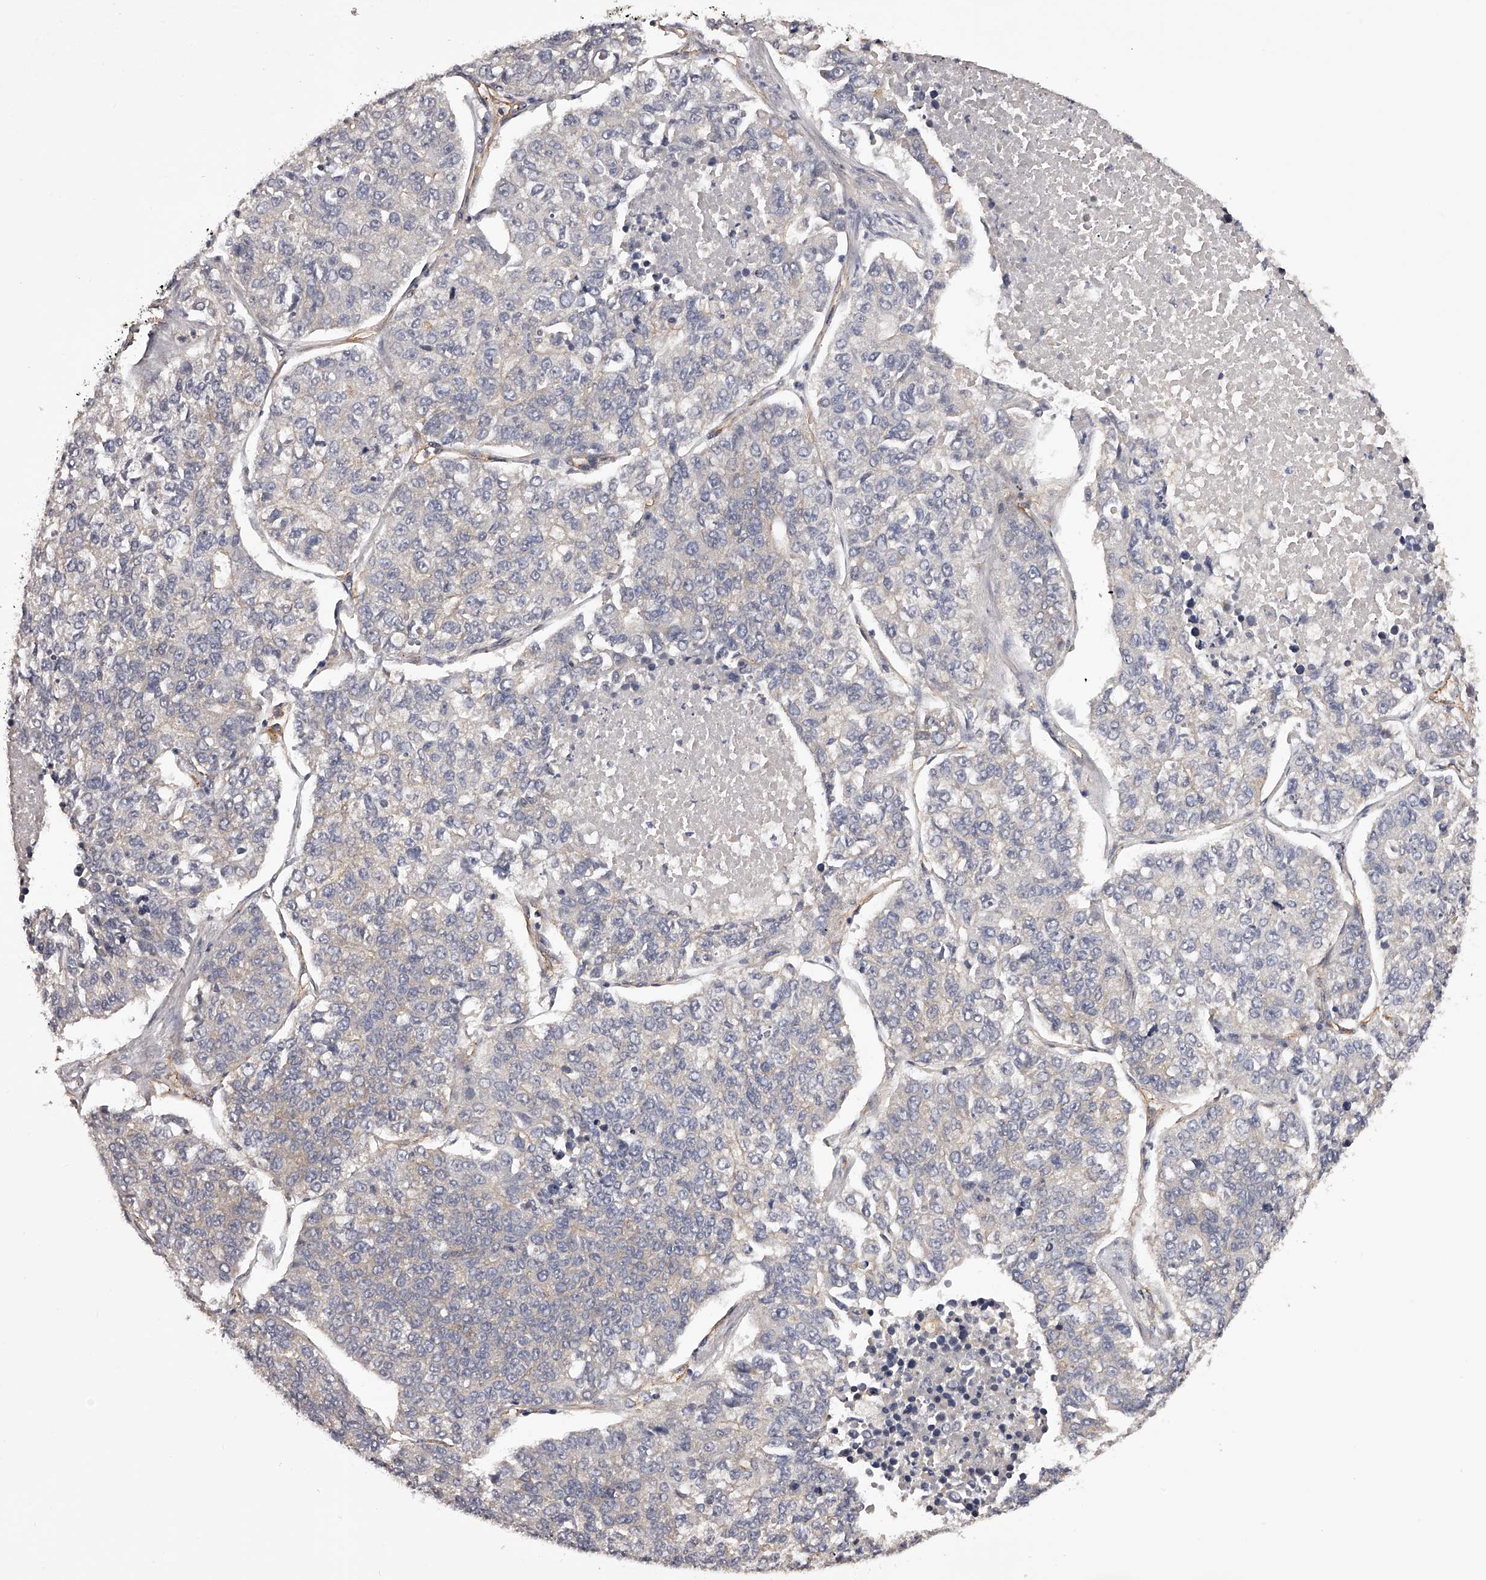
{"staining": {"intensity": "negative", "quantity": "none", "location": "none"}, "tissue": "lung cancer", "cell_type": "Tumor cells", "image_type": "cancer", "snomed": [{"axis": "morphology", "description": "Adenocarcinoma, NOS"}, {"axis": "topography", "description": "Lung"}], "caption": "Protein analysis of lung cancer shows no significant staining in tumor cells.", "gene": "LTV1", "patient": {"sex": "male", "age": 49}}